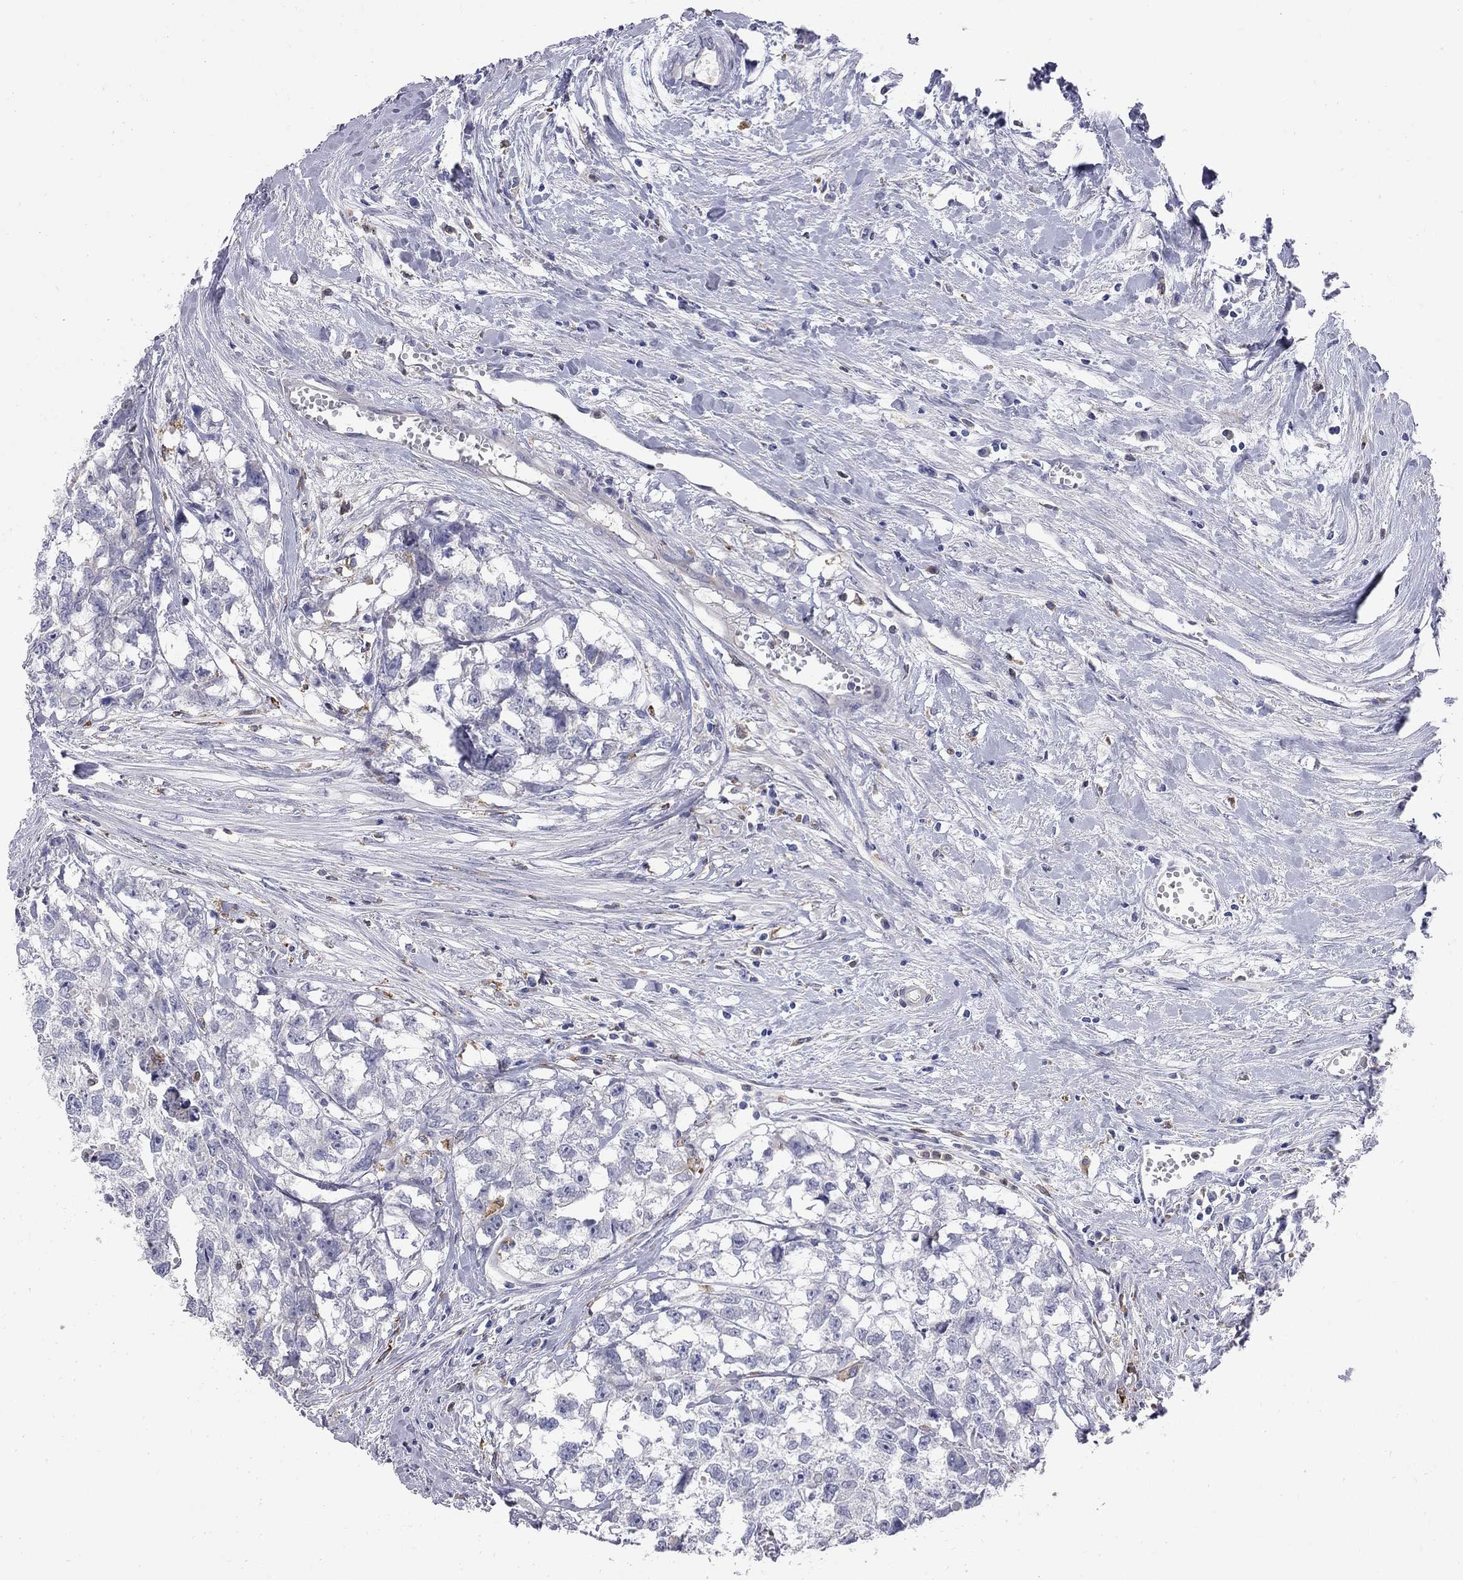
{"staining": {"intensity": "negative", "quantity": "none", "location": "none"}, "tissue": "testis cancer", "cell_type": "Tumor cells", "image_type": "cancer", "snomed": [{"axis": "morphology", "description": "Carcinoma, Embryonal, NOS"}, {"axis": "morphology", "description": "Teratoma, malignant, NOS"}, {"axis": "topography", "description": "Testis"}], "caption": "Immunohistochemistry histopathology image of testis cancer (malignant teratoma) stained for a protein (brown), which shows no expression in tumor cells. (Brightfield microscopy of DAB immunohistochemistry (IHC) at high magnification).", "gene": "ACSL1", "patient": {"sex": "male", "age": 44}}